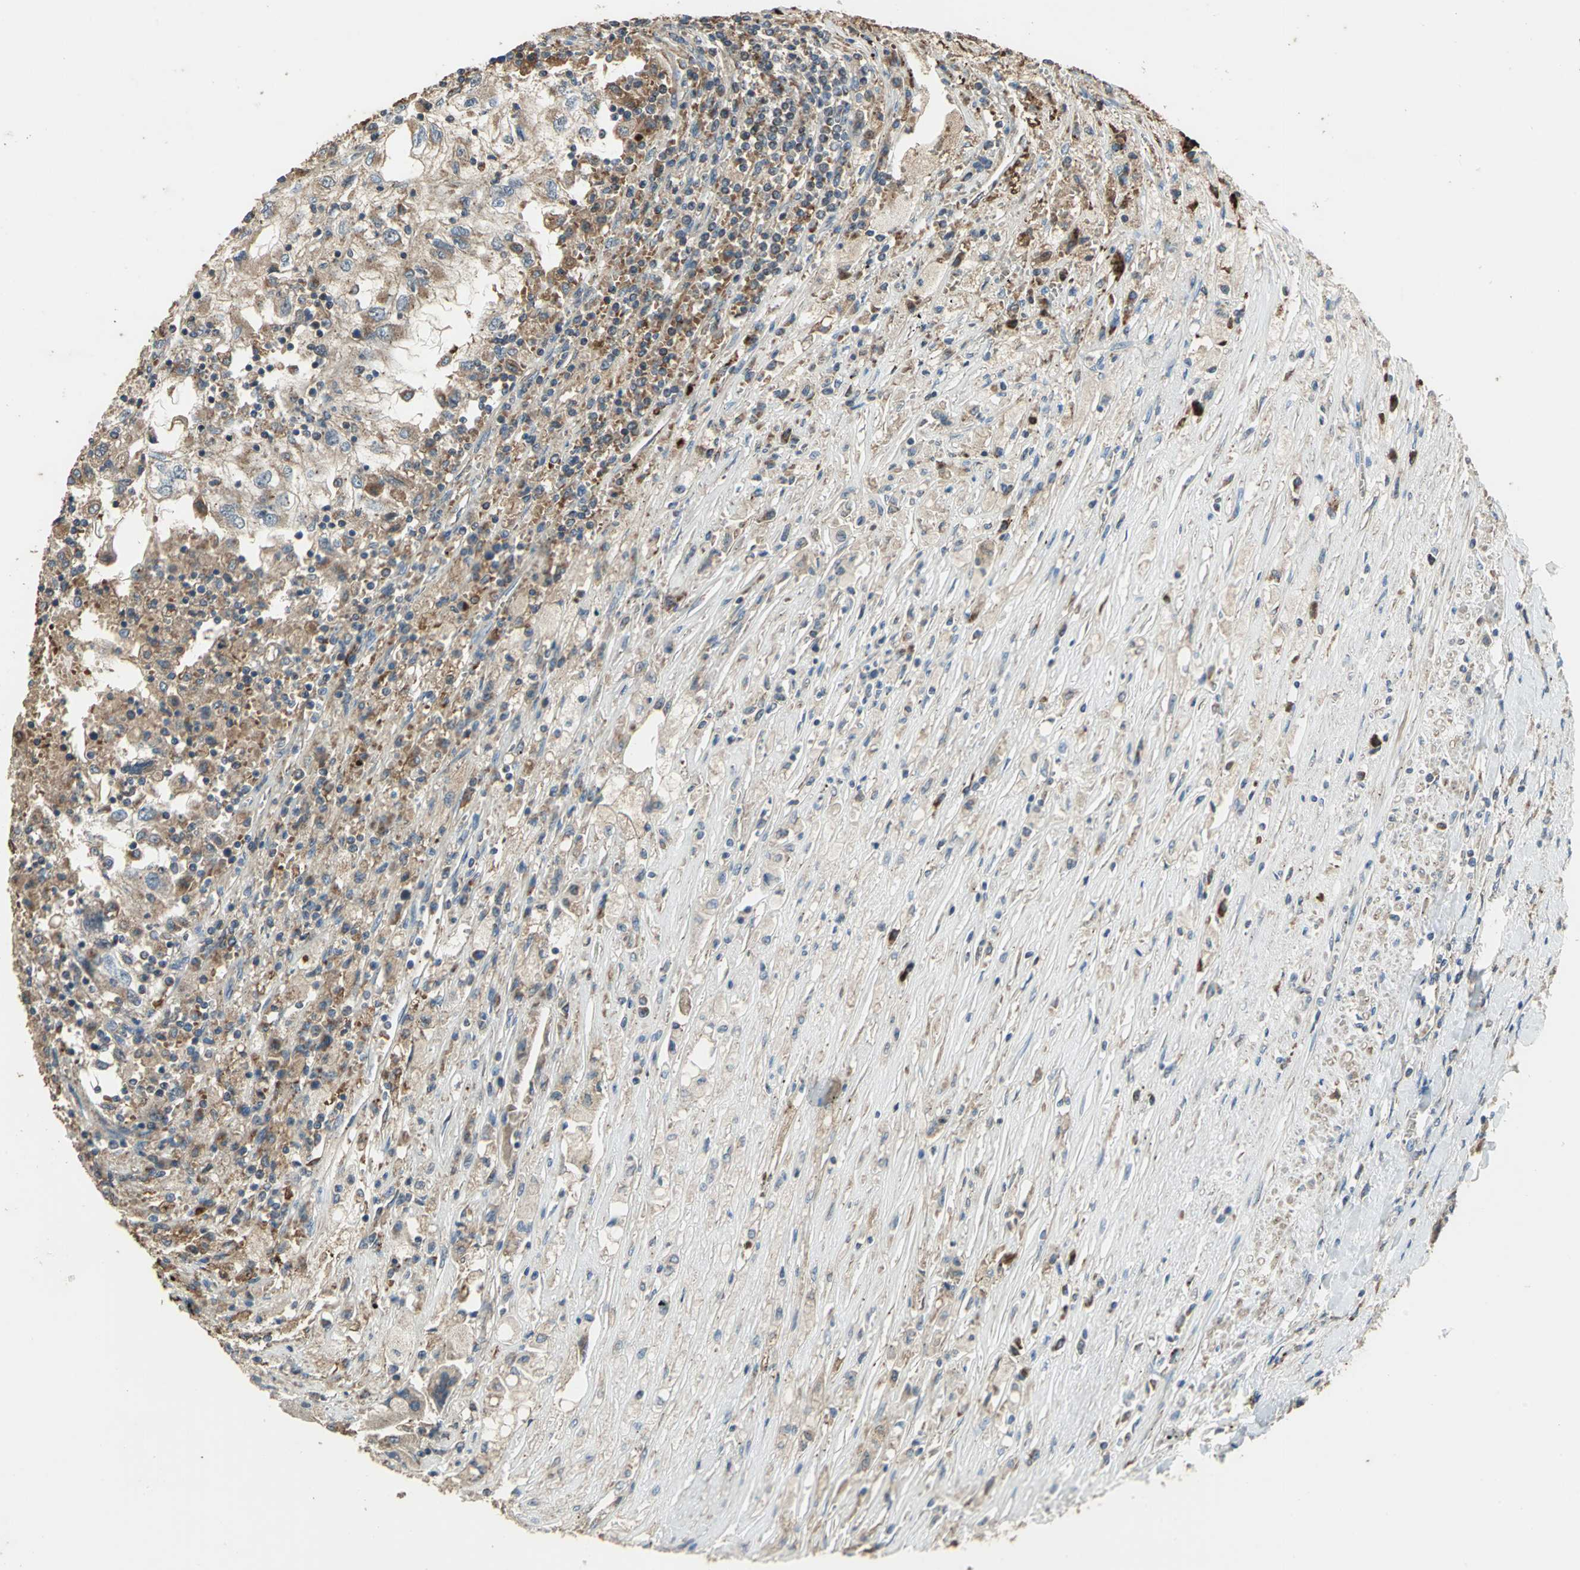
{"staining": {"intensity": "moderate", "quantity": ">75%", "location": "cytoplasmic/membranous"}, "tissue": "renal cancer", "cell_type": "Tumor cells", "image_type": "cancer", "snomed": [{"axis": "morphology", "description": "Normal tissue, NOS"}, {"axis": "morphology", "description": "Adenocarcinoma, NOS"}, {"axis": "topography", "description": "Kidney"}], "caption": "Immunohistochemical staining of human renal cancer exhibits moderate cytoplasmic/membranous protein positivity in approximately >75% of tumor cells.", "gene": "POLRMT", "patient": {"sex": "male", "age": 71}}